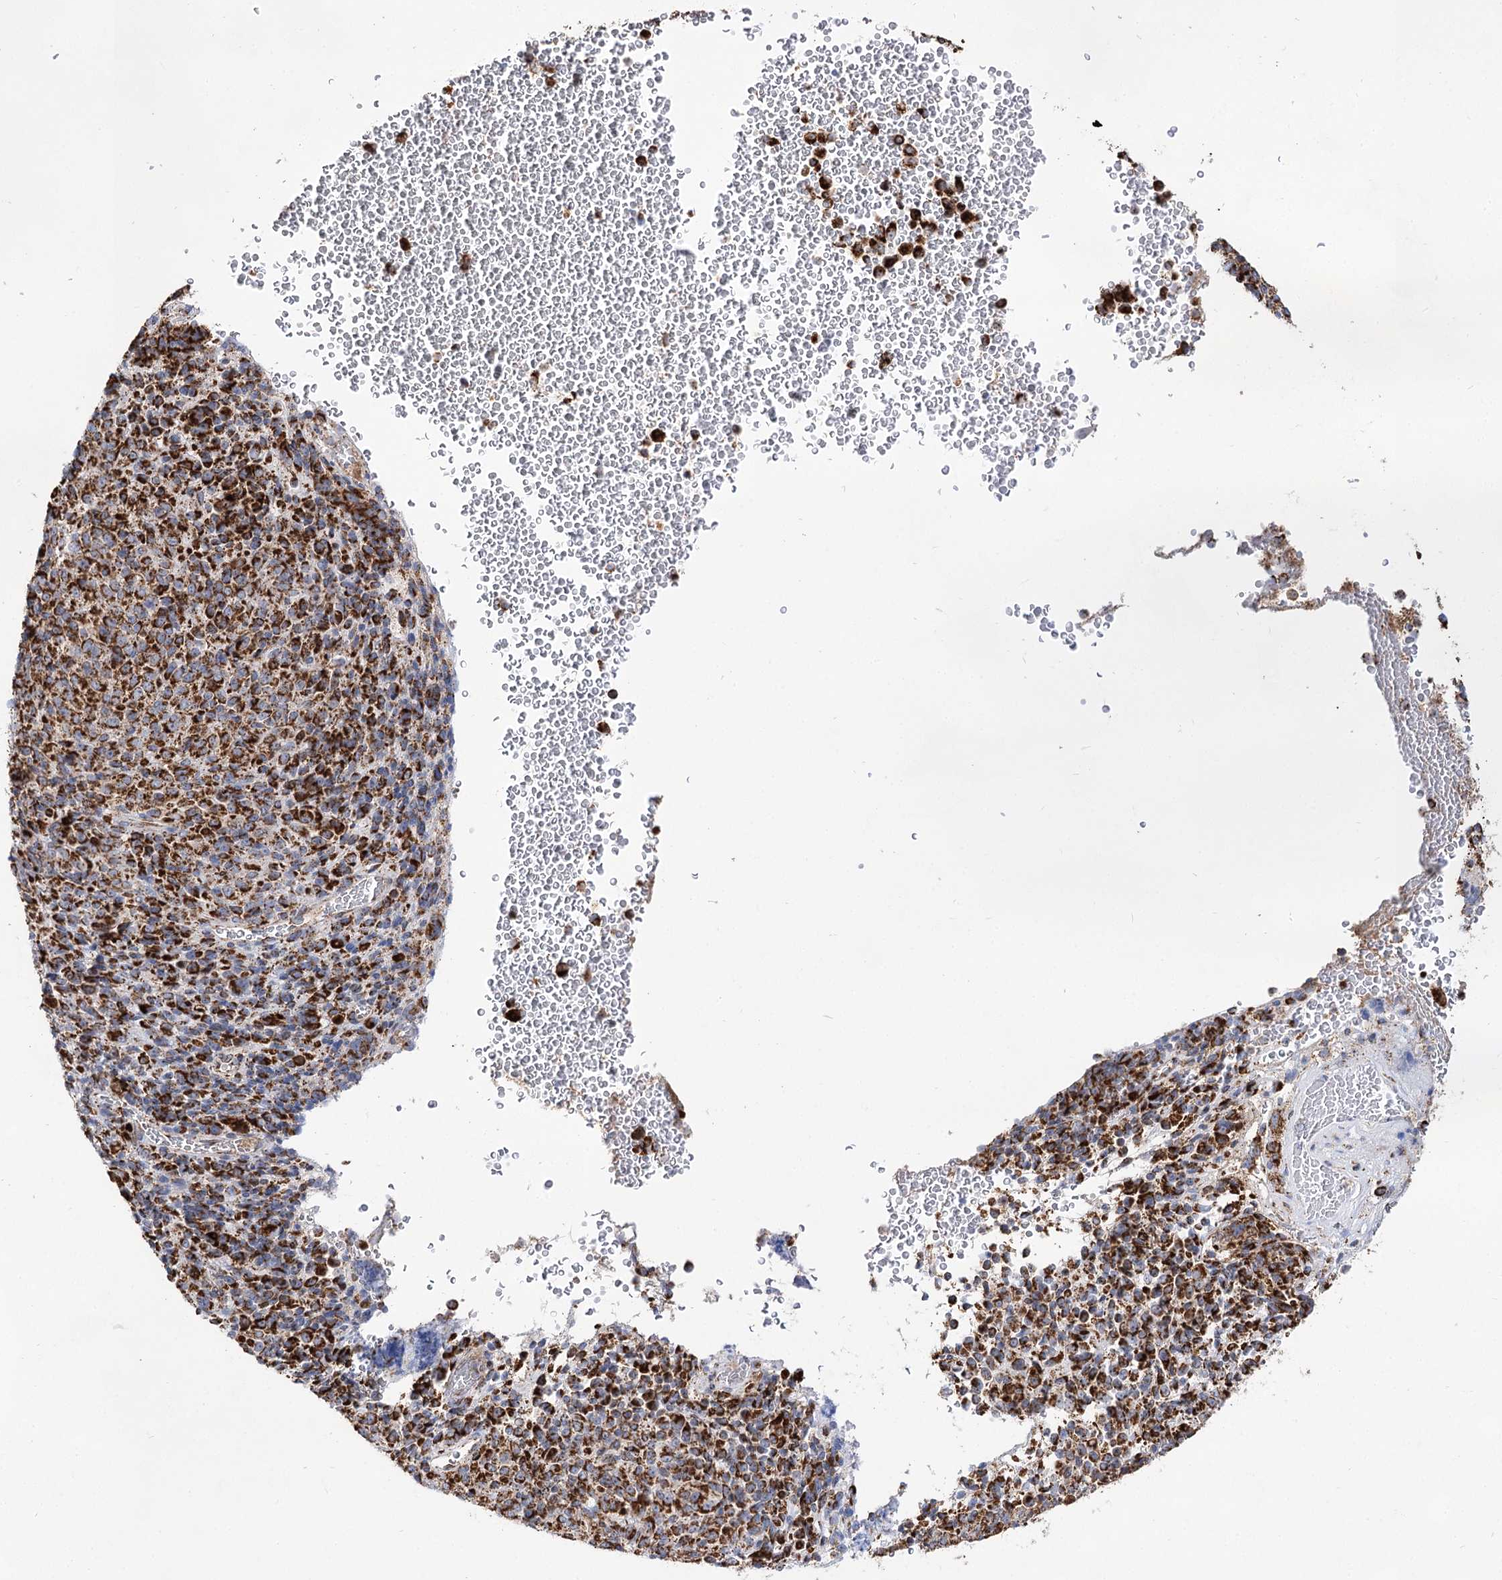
{"staining": {"intensity": "strong", "quantity": ">75%", "location": "cytoplasmic/membranous"}, "tissue": "melanoma", "cell_type": "Tumor cells", "image_type": "cancer", "snomed": [{"axis": "morphology", "description": "Malignant melanoma, Metastatic site"}, {"axis": "topography", "description": "Brain"}], "caption": "High-magnification brightfield microscopy of malignant melanoma (metastatic site) stained with DAB (3,3'-diaminobenzidine) (brown) and counterstained with hematoxylin (blue). tumor cells exhibit strong cytoplasmic/membranous expression is identified in about>75% of cells.", "gene": "NADK2", "patient": {"sex": "female", "age": 56}}